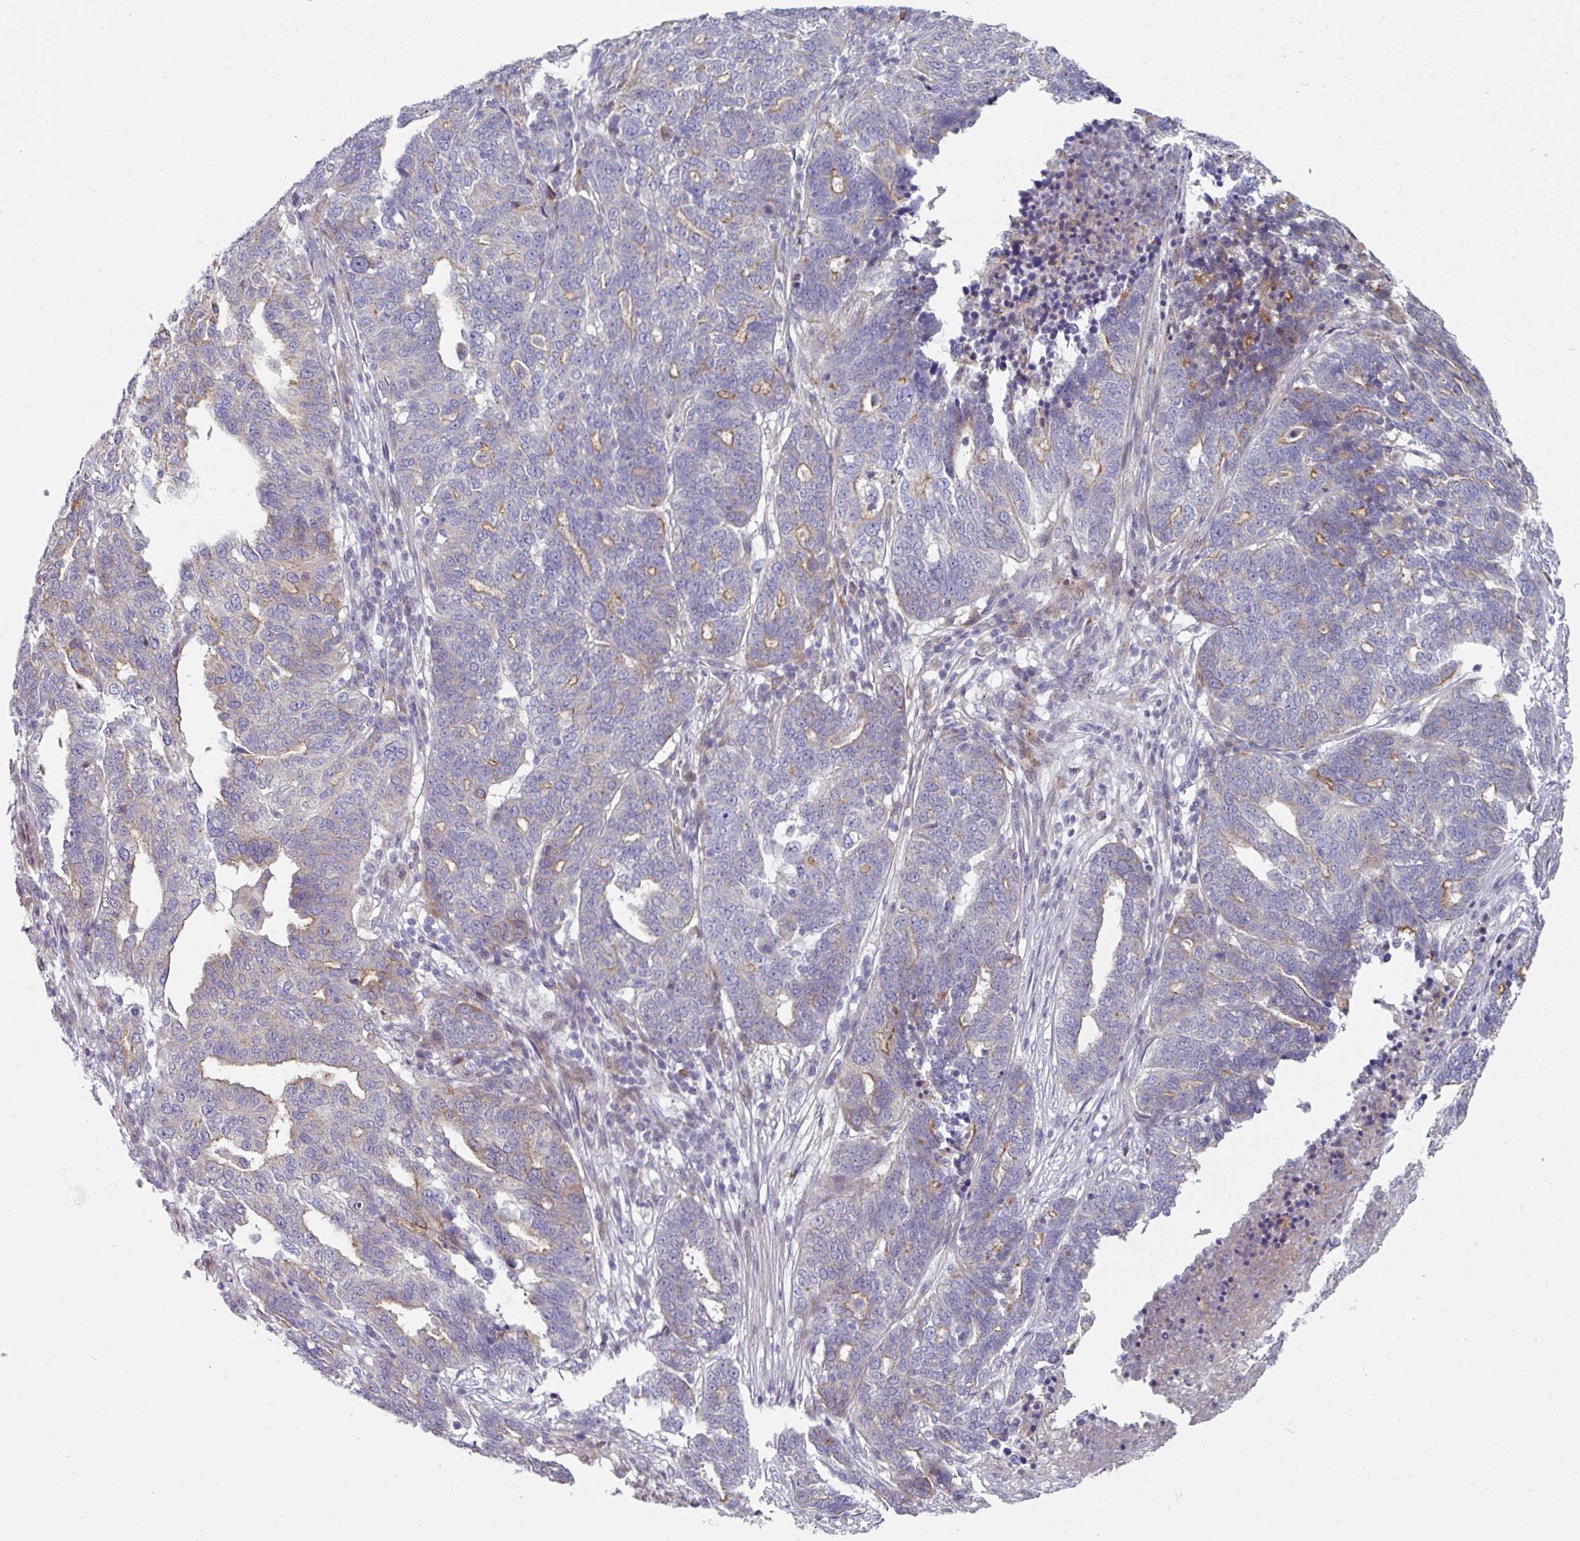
{"staining": {"intensity": "moderate", "quantity": "<25%", "location": "cytoplasmic/membranous"}, "tissue": "ovarian cancer", "cell_type": "Tumor cells", "image_type": "cancer", "snomed": [{"axis": "morphology", "description": "Cystadenocarcinoma, serous, NOS"}, {"axis": "topography", "description": "Ovary"}], "caption": "Immunohistochemistry (DAB) staining of human ovarian cancer (serous cystadenocarcinoma) demonstrates moderate cytoplasmic/membranous protein expression in about <25% of tumor cells.", "gene": "WSB2", "patient": {"sex": "female", "age": 59}}